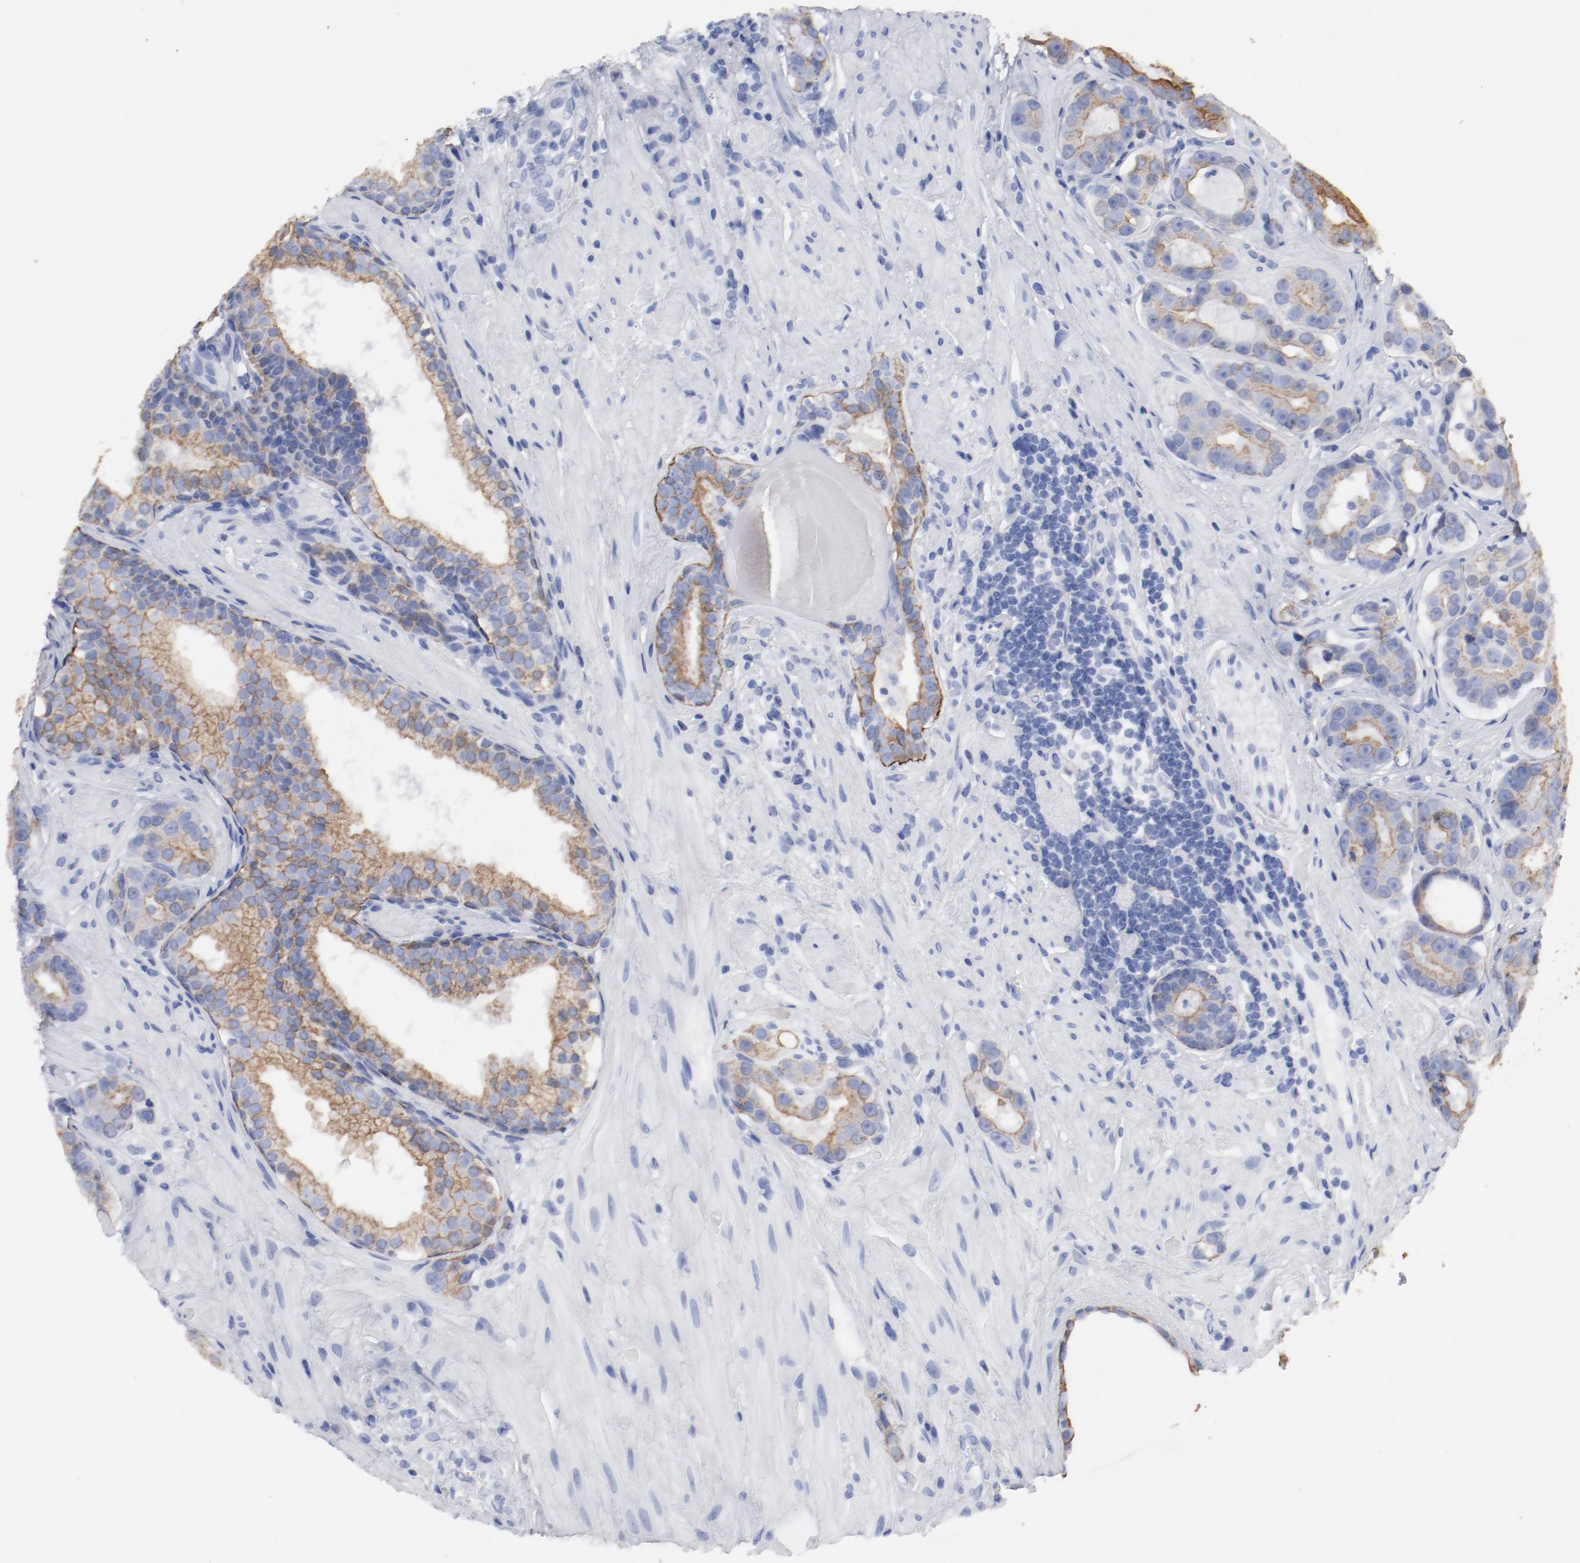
{"staining": {"intensity": "moderate", "quantity": ">75%", "location": "cytoplasmic/membranous"}, "tissue": "prostate cancer", "cell_type": "Tumor cells", "image_type": "cancer", "snomed": [{"axis": "morphology", "description": "Adenocarcinoma, Low grade"}, {"axis": "topography", "description": "Prostate"}], "caption": "Protein expression analysis of prostate cancer displays moderate cytoplasmic/membranous staining in about >75% of tumor cells.", "gene": "TSPAN6", "patient": {"sex": "male", "age": 59}}